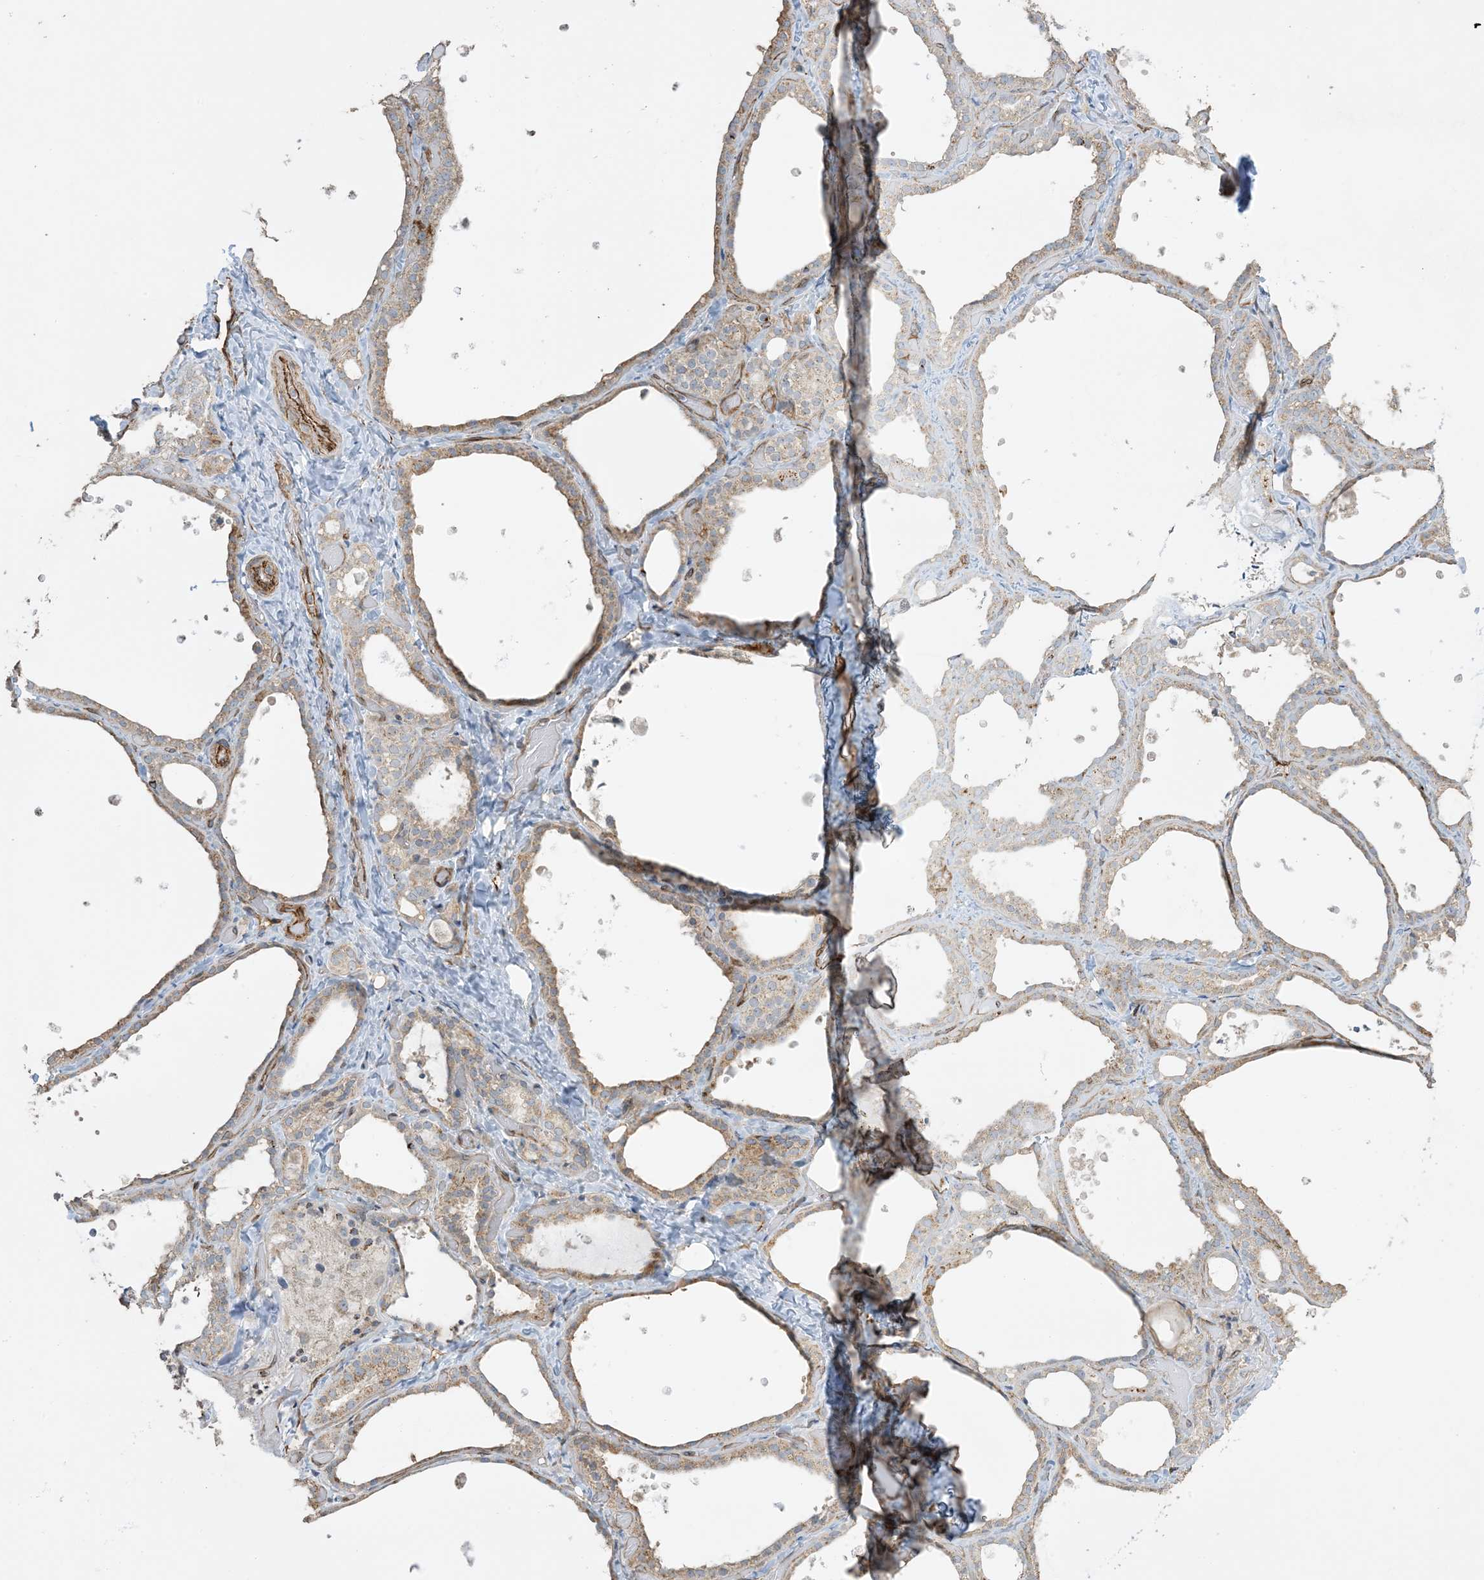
{"staining": {"intensity": "weak", "quantity": ">75%", "location": "cytoplasmic/membranous"}, "tissue": "thyroid gland", "cell_type": "Glandular cells", "image_type": "normal", "snomed": [{"axis": "morphology", "description": "Normal tissue, NOS"}, {"axis": "topography", "description": "Thyroid gland"}], "caption": "A photomicrograph of human thyroid gland stained for a protein reveals weak cytoplasmic/membranous brown staining in glandular cells. The staining is performed using DAB (3,3'-diaminobenzidine) brown chromogen to label protein expression. The nuclei are counter-stained blue using hematoxylin.", "gene": "AGA", "patient": {"sex": "female", "age": 44}}